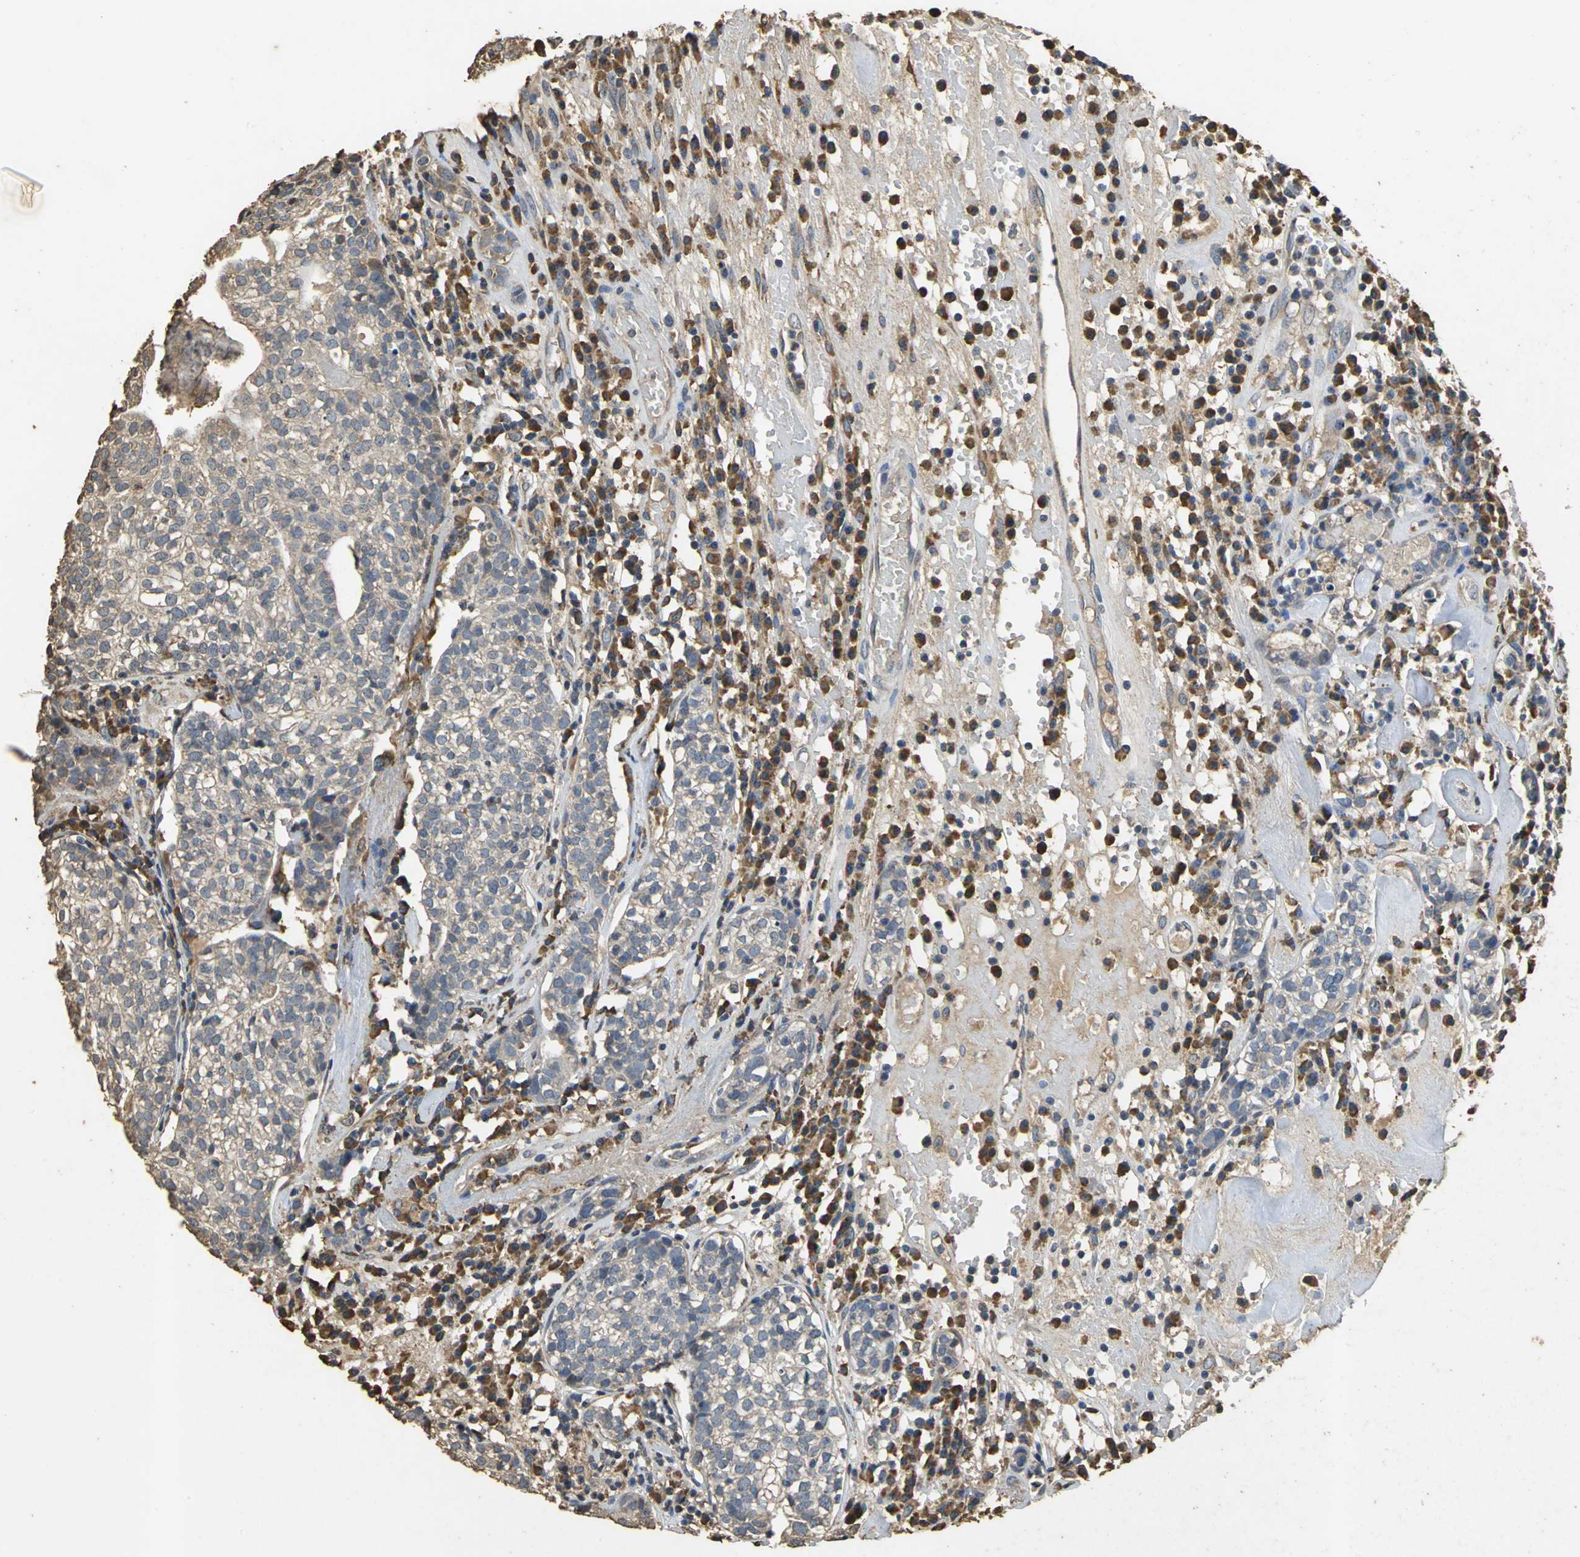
{"staining": {"intensity": "weak", "quantity": ">75%", "location": "cytoplasmic/membranous"}, "tissue": "head and neck cancer", "cell_type": "Tumor cells", "image_type": "cancer", "snomed": [{"axis": "morphology", "description": "Adenocarcinoma, NOS"}, {"axis": "topography", "description": "Salivary gland"}, {"axis": "topography", "description": "Head-Neck"}], "caption": "The immunohistochemical stain labels weak cytoplasmic/membranous expression in tumor cells of adenocarcinoma (head and neck) tissue.", "gene": "ACSL4", "patient": {"sex": "female", "age": 65}}